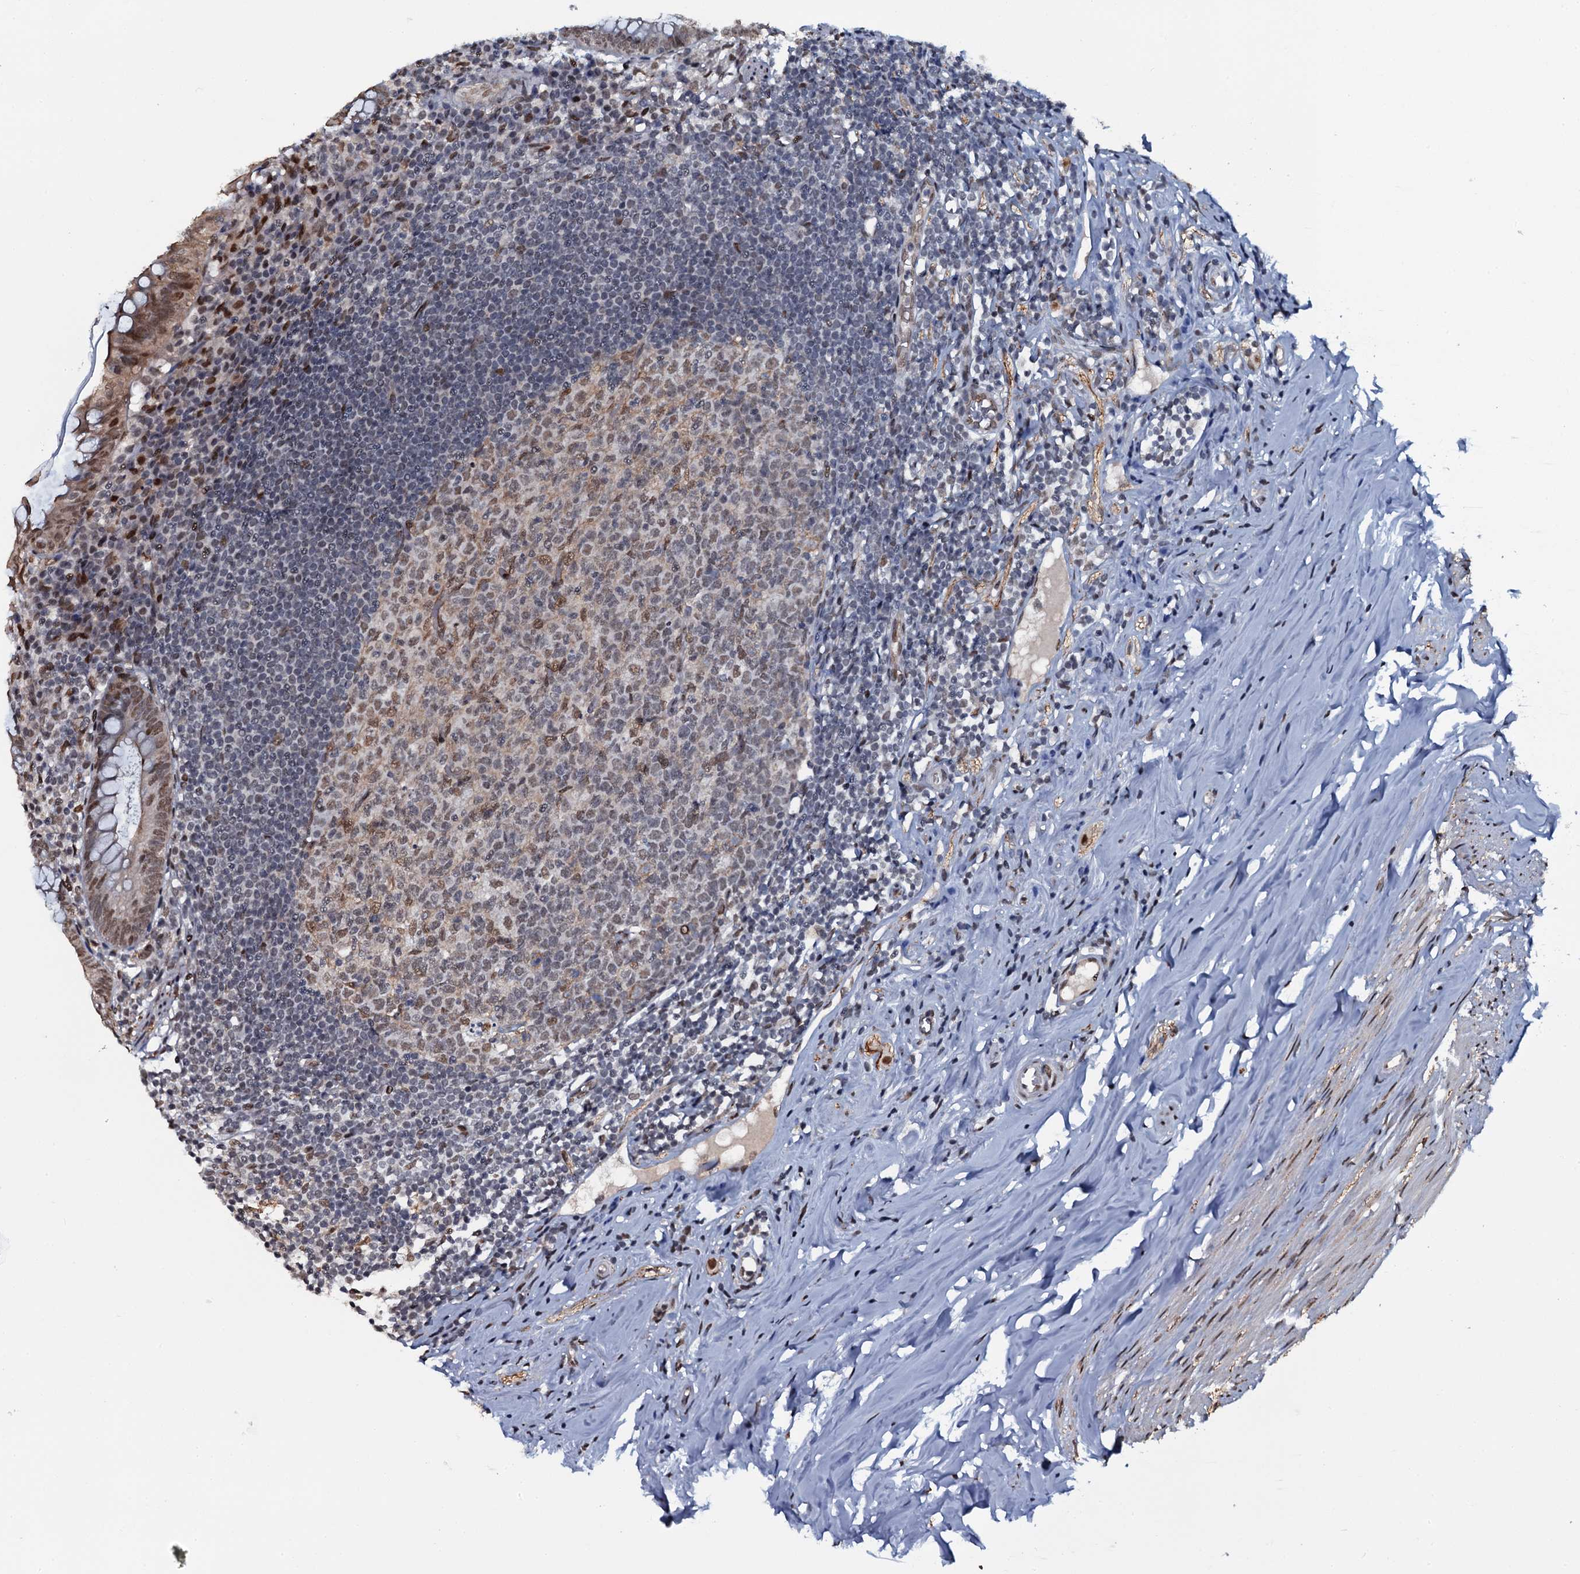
{"staining": {"intensity": "moderate", "quantity": "25%-75%", "location": "cytoplasmic/membranous,nuclear"}, "tissue": "appendix", "cell_type": "Glandular cells", "image_type": "normal", "snomed": [{"axis": "morphology", "description": "Normal tissue, NOS"}, {"axis": "topography", "description": "Appendix"}], "caption": "An image showing moderate cytoplasmic/membranous,nuclear staining in about 25%-75% of glandular cells in benign appendix, as visualized by brown immunohistochemical staining.", "gene": "SH2D4B", "patient": {"sex": "female", "age": 51}}